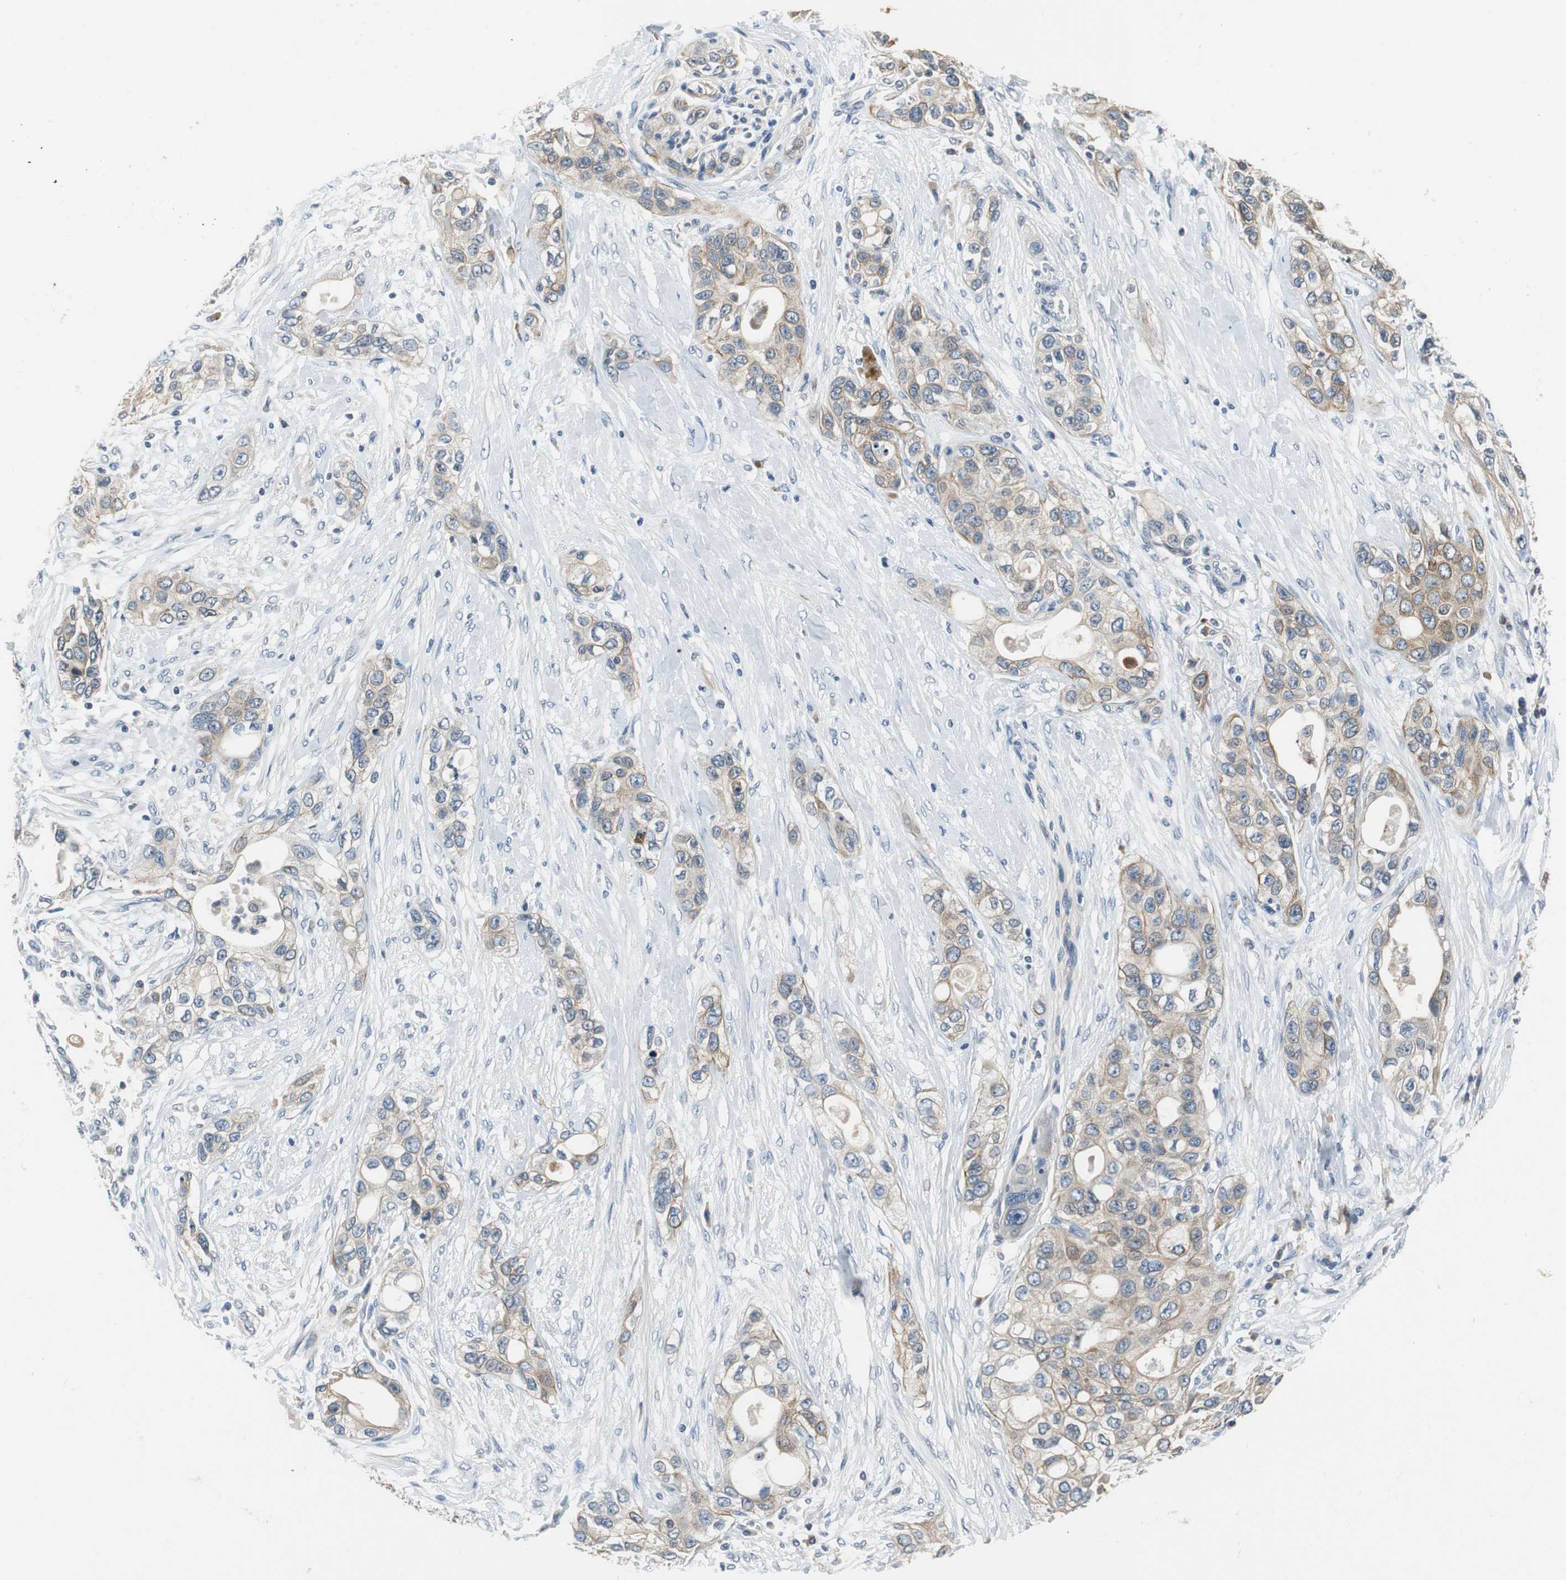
{"staining": {"intensity": "weak", "quantity": ">75%", "location": "cytoplasmic/membranous"}, "tissue": "pancreatic cancer", "cell_type": "Tumor cells", "image_type": "cancer", "snomed": [{"axis": "morphology", "description": "Adenocarcinoma, NOS"}, {"axis": "topography", "description": "Pancreas"}], "caption": "The photomicrograph demonstrates immunohistochemical staining of pancreatic cancer. There is weak cytoplasmic/membranous positivity is identified in approximately >75% of tumor cells.", "gene": "GLCCI1", "patient": {"sex": "female", "age": 70}}